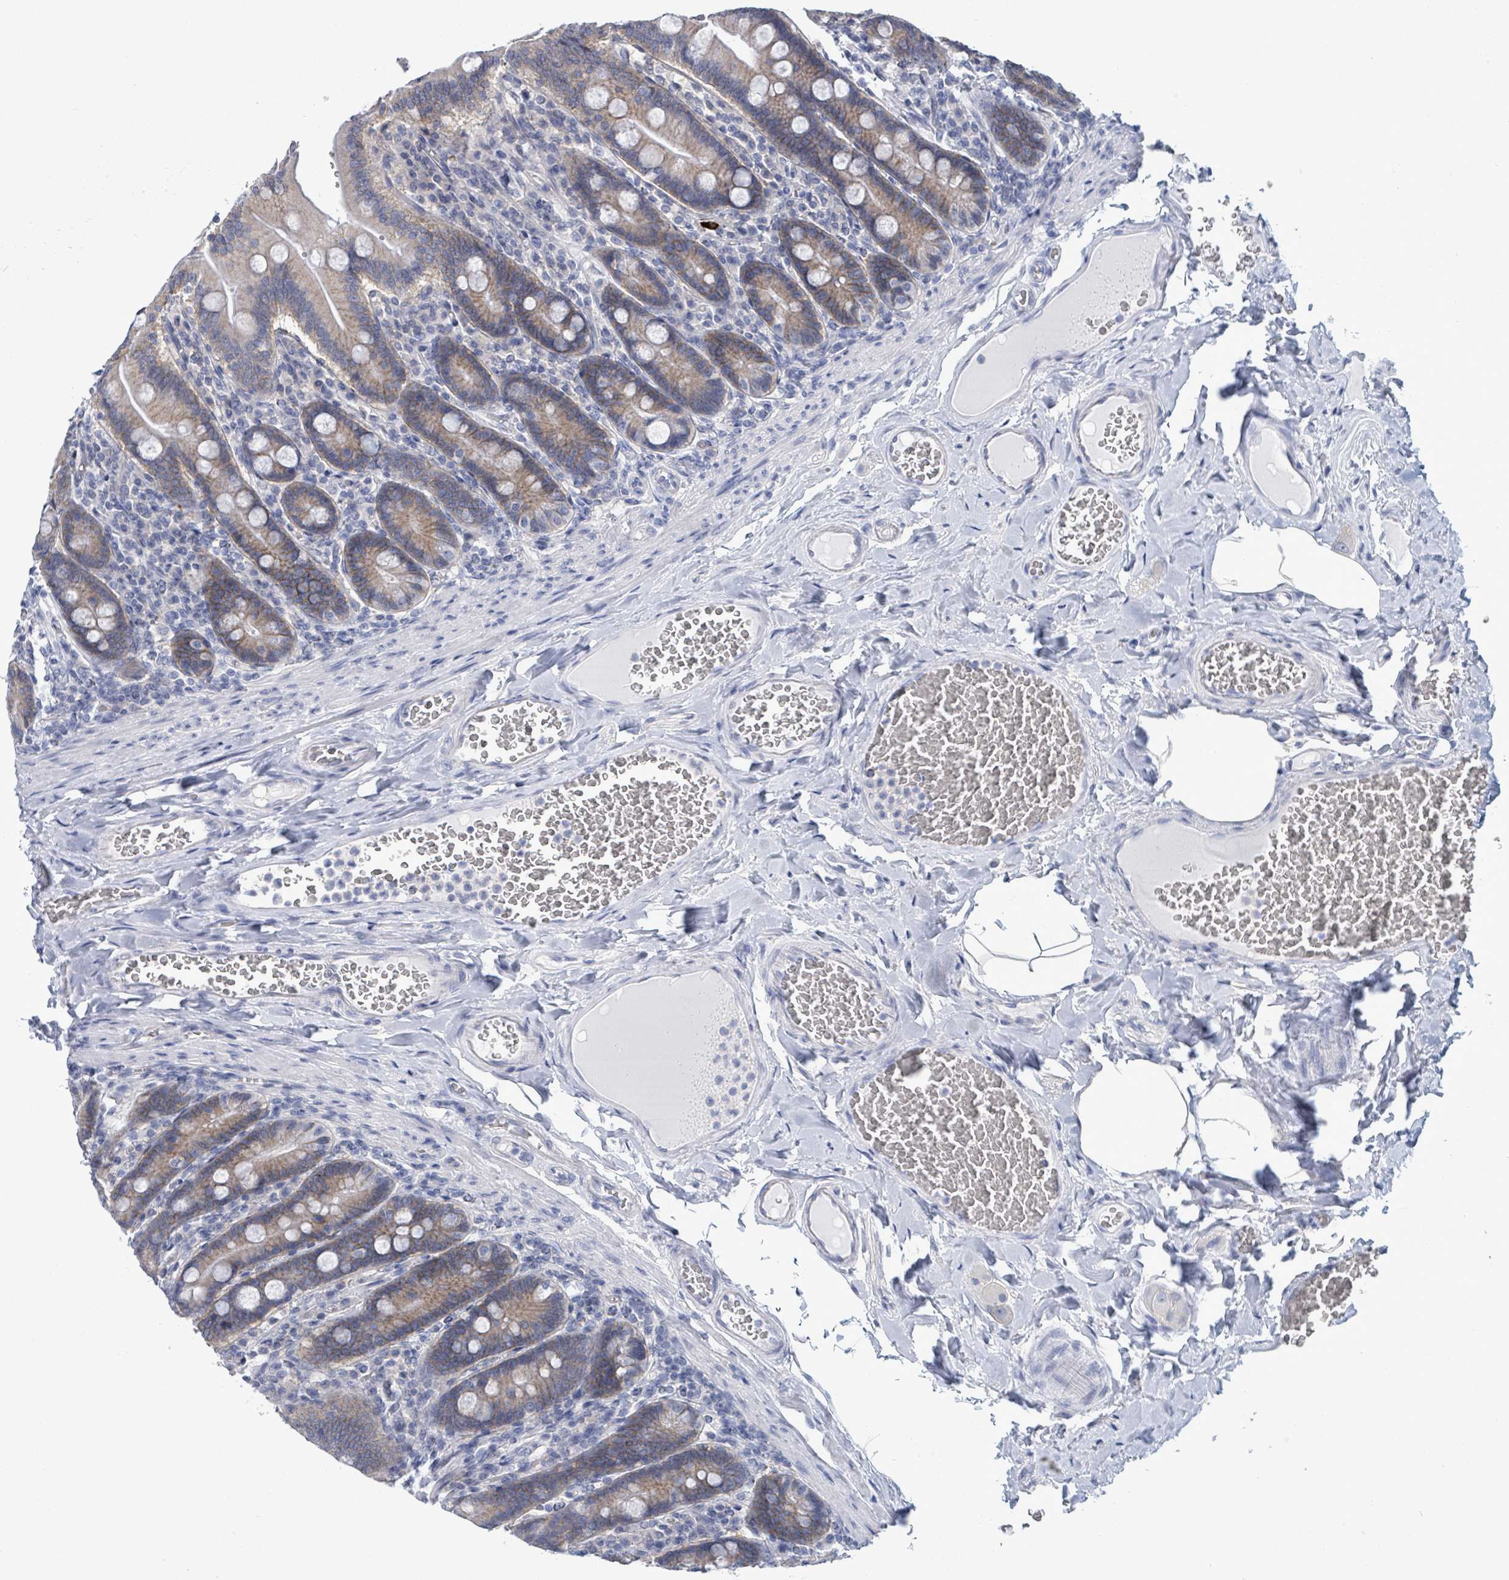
{"staining": {"intensity": "weak", "quantity": "25%-75%", "location": "cytoplasmic/membranous"}, "tissue": "duodenum", "cell_type": "Glandular cells", "image_type": "normal", "snomed": [{"axis": "morphology", "description": "Normal tissue, NOS"}, {"axis": "topography", "description": "Duodenum"}], "caption": "Immunohistochemistry histopathology image of normal duodenum stained for a protein (brown), which demonstrates low levels of weak cytoplasmic/membranous staining in about 25%-75% of glandular cells.", "gene": "BSG", "patient": {"sex": "female", "age": 62}}